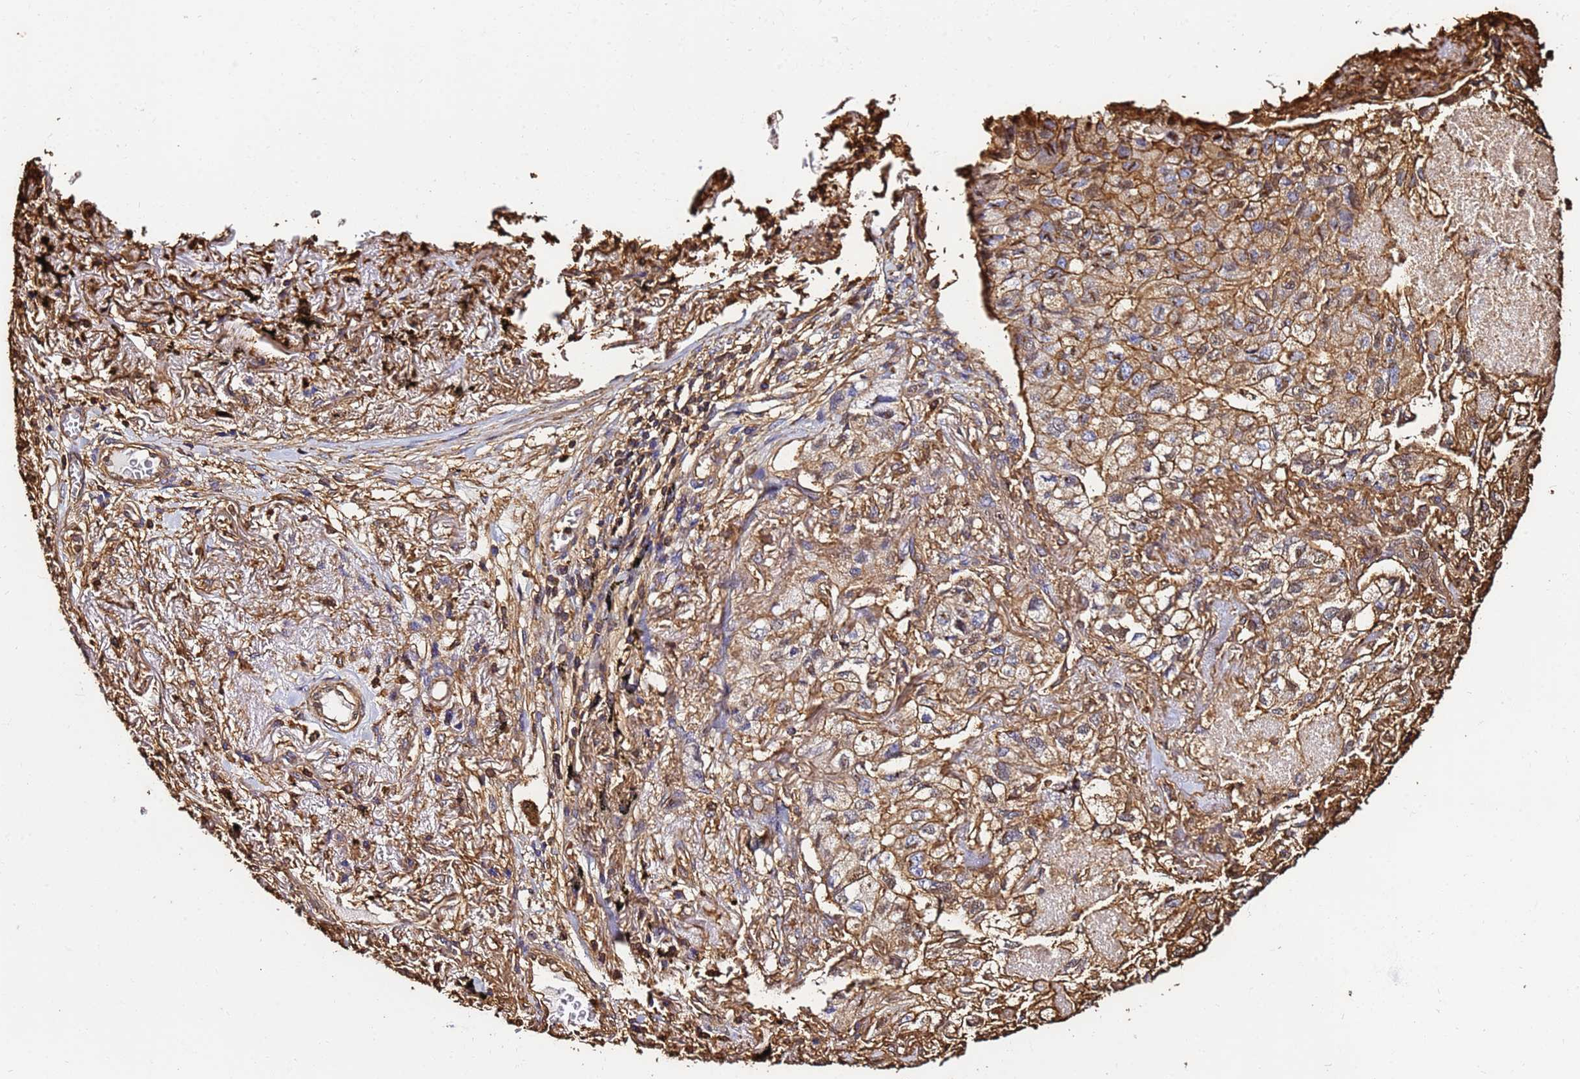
{"staining": {"intensity": "moderate", "quantity": ">75%", "location": "cytoplasmic/membranous"}, "tissue": "lung cancer", "cell_type": "Tumor cells", "image_type": "cancer", "snomed": [{"axis": "morphology", "description": "Adenocarcinoma, NOS"}, {"axis": "topography", "description": "Lung"}], "caption": "Brown immunohistochemical staining in human adenocarcinoma (lung) exhibits moderate cytoplasmic/membranous expression in about >75% of tumor cells.", "gene": "ACTB", "patient": {"sex": "male", "age": 65}}